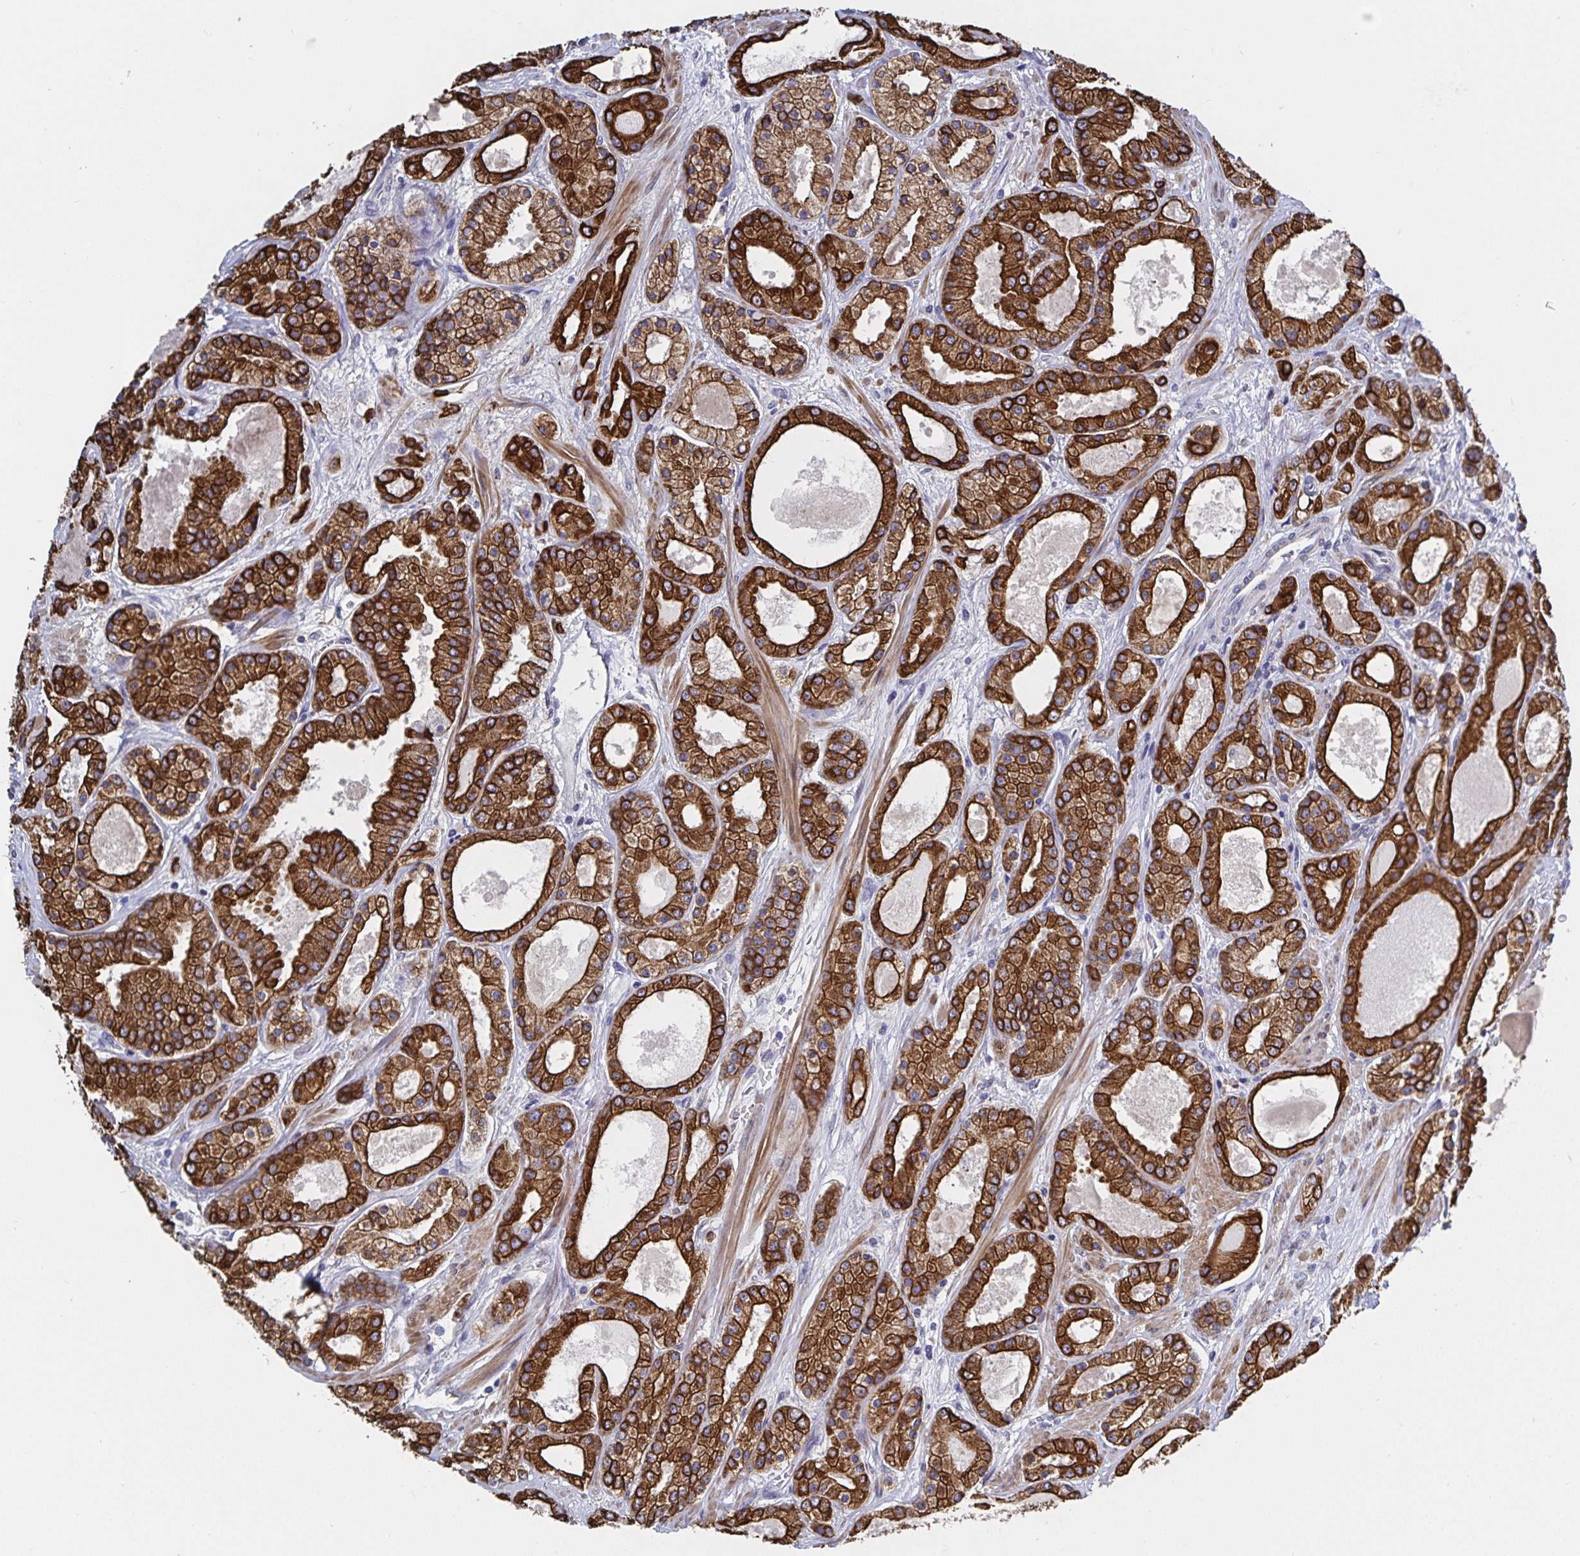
{"staining": {"intensity": "strong", "quantity": ">75%", "location": "cytoplasmic/membranous"}, "tissue": "prostate cancer", "cell_type": "Tumor cells", "image_type": "cancer", "snomed": [{"axis": "morphology", "description": "Adenocarcinoma, High grade"}, {"axis": "topography", "description": "Prostate"}], "caption": "Immunohistochemical staining of prostate adenocarcinoma (high-grade) reveals strong cytoplasmic/membranous protein positivity in about >75% of tumor cells.", "gene": "ZIK1", "patient": {"sex": "male", "age": 67}}